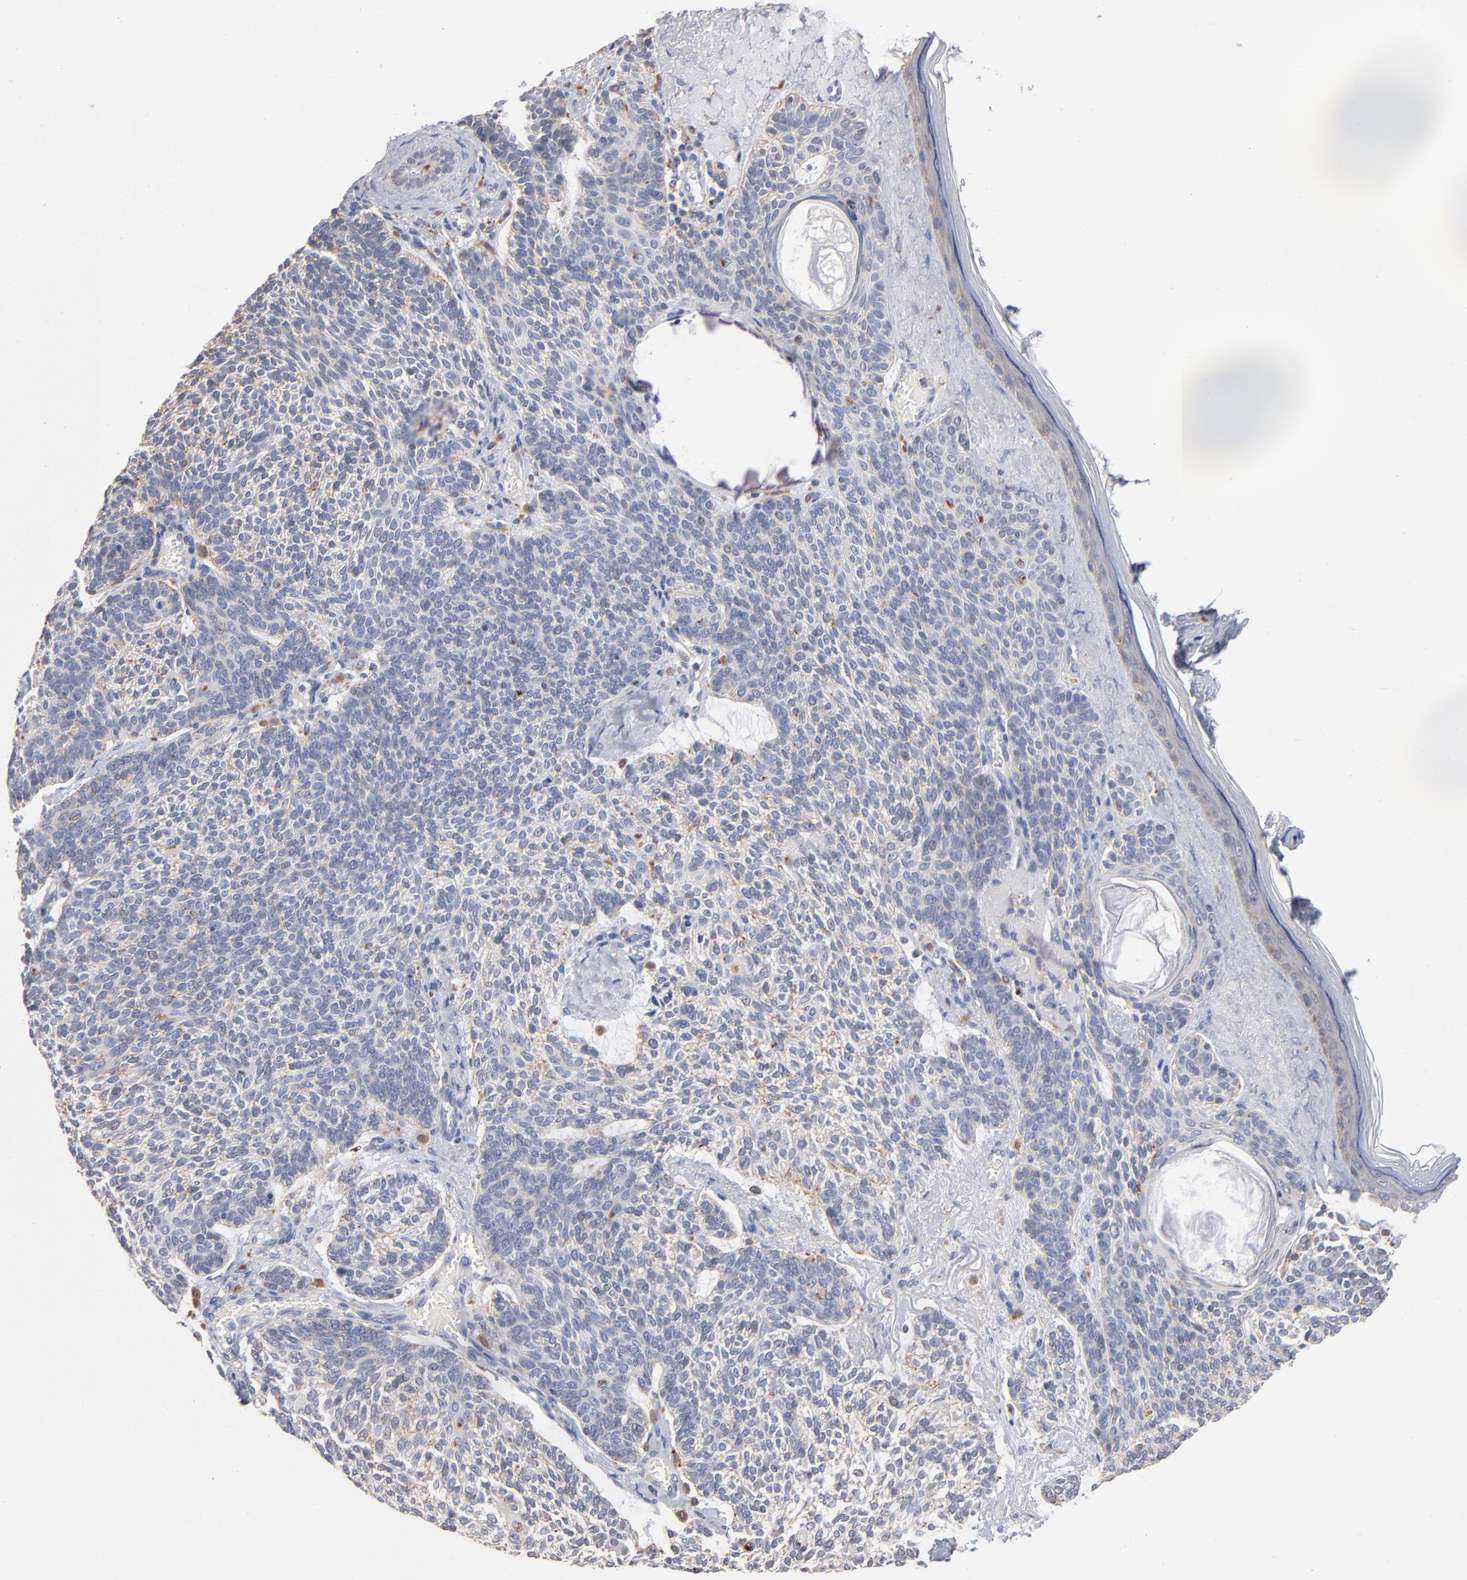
{"staining": {"intensity": "negative", "quantity": "none", "location": "none"}, "tissue": "skin cancer", "cell_type": "Tumor cells", "image_type": "cancer", "snomed": [{"axis": "morphology", "description": "Normal tissue, NOS"}, {"axis": "morphology", "description": "Basal cell carcinoma"}, {"axis": "topography", "description": "Skin"}], "caption": "DAB (3,3'-diaminobenzidine) immunohistochemical staining of human skin cancer (basal cell carcinoma) reveals no significant positivity in tumor cells. (IHC, brightfield microscopy, high magnification).", "gene": "RRAGB", "patient": {"sex": "female", "age": 70}}